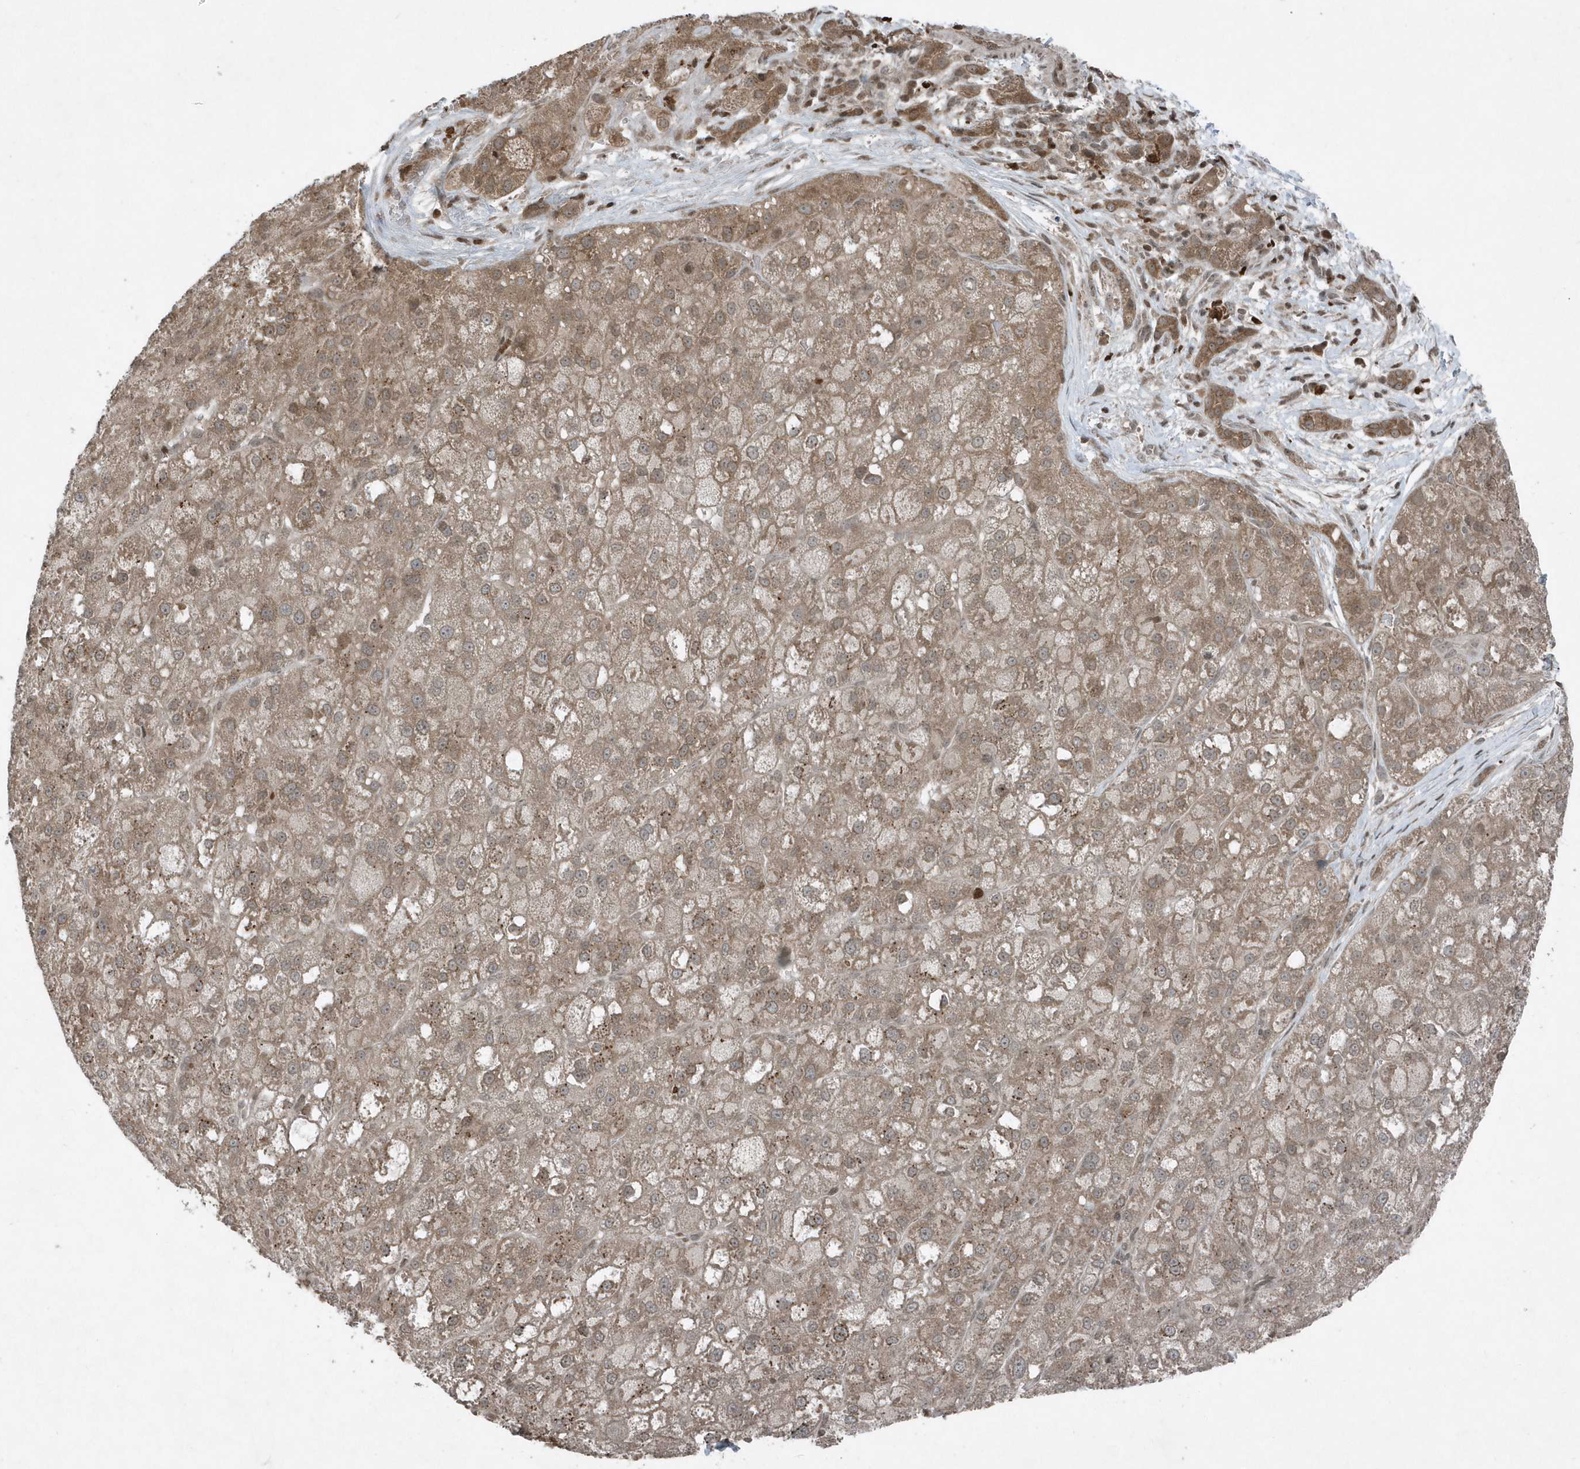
{"staining": {"intensity": "moderate", "quantity": ">75%", "location": "cytoplasmic/membranous"}, "tissue": "liver cancer", "cell_type": "Tumor cells", "image_type": "cancer", "snomed": [{"axis": "morphology", "description": "Carcinoma, Hepatocellular, NOS"}, {"axis": "topography", "description": "Liver"}], "caption": "Immunohistochemical staining of liver hepatocellular carcinoma shows moderate cytoplasmic/membranous protein expression in approximately >75% of tumor cells. The staining was performed using DAB, with brown indicating positive protein expression. Nuclei are stained blue with hematoxylin.", "gene": "EIF2B1", "patient": {"sex": "male", "age": 57}}